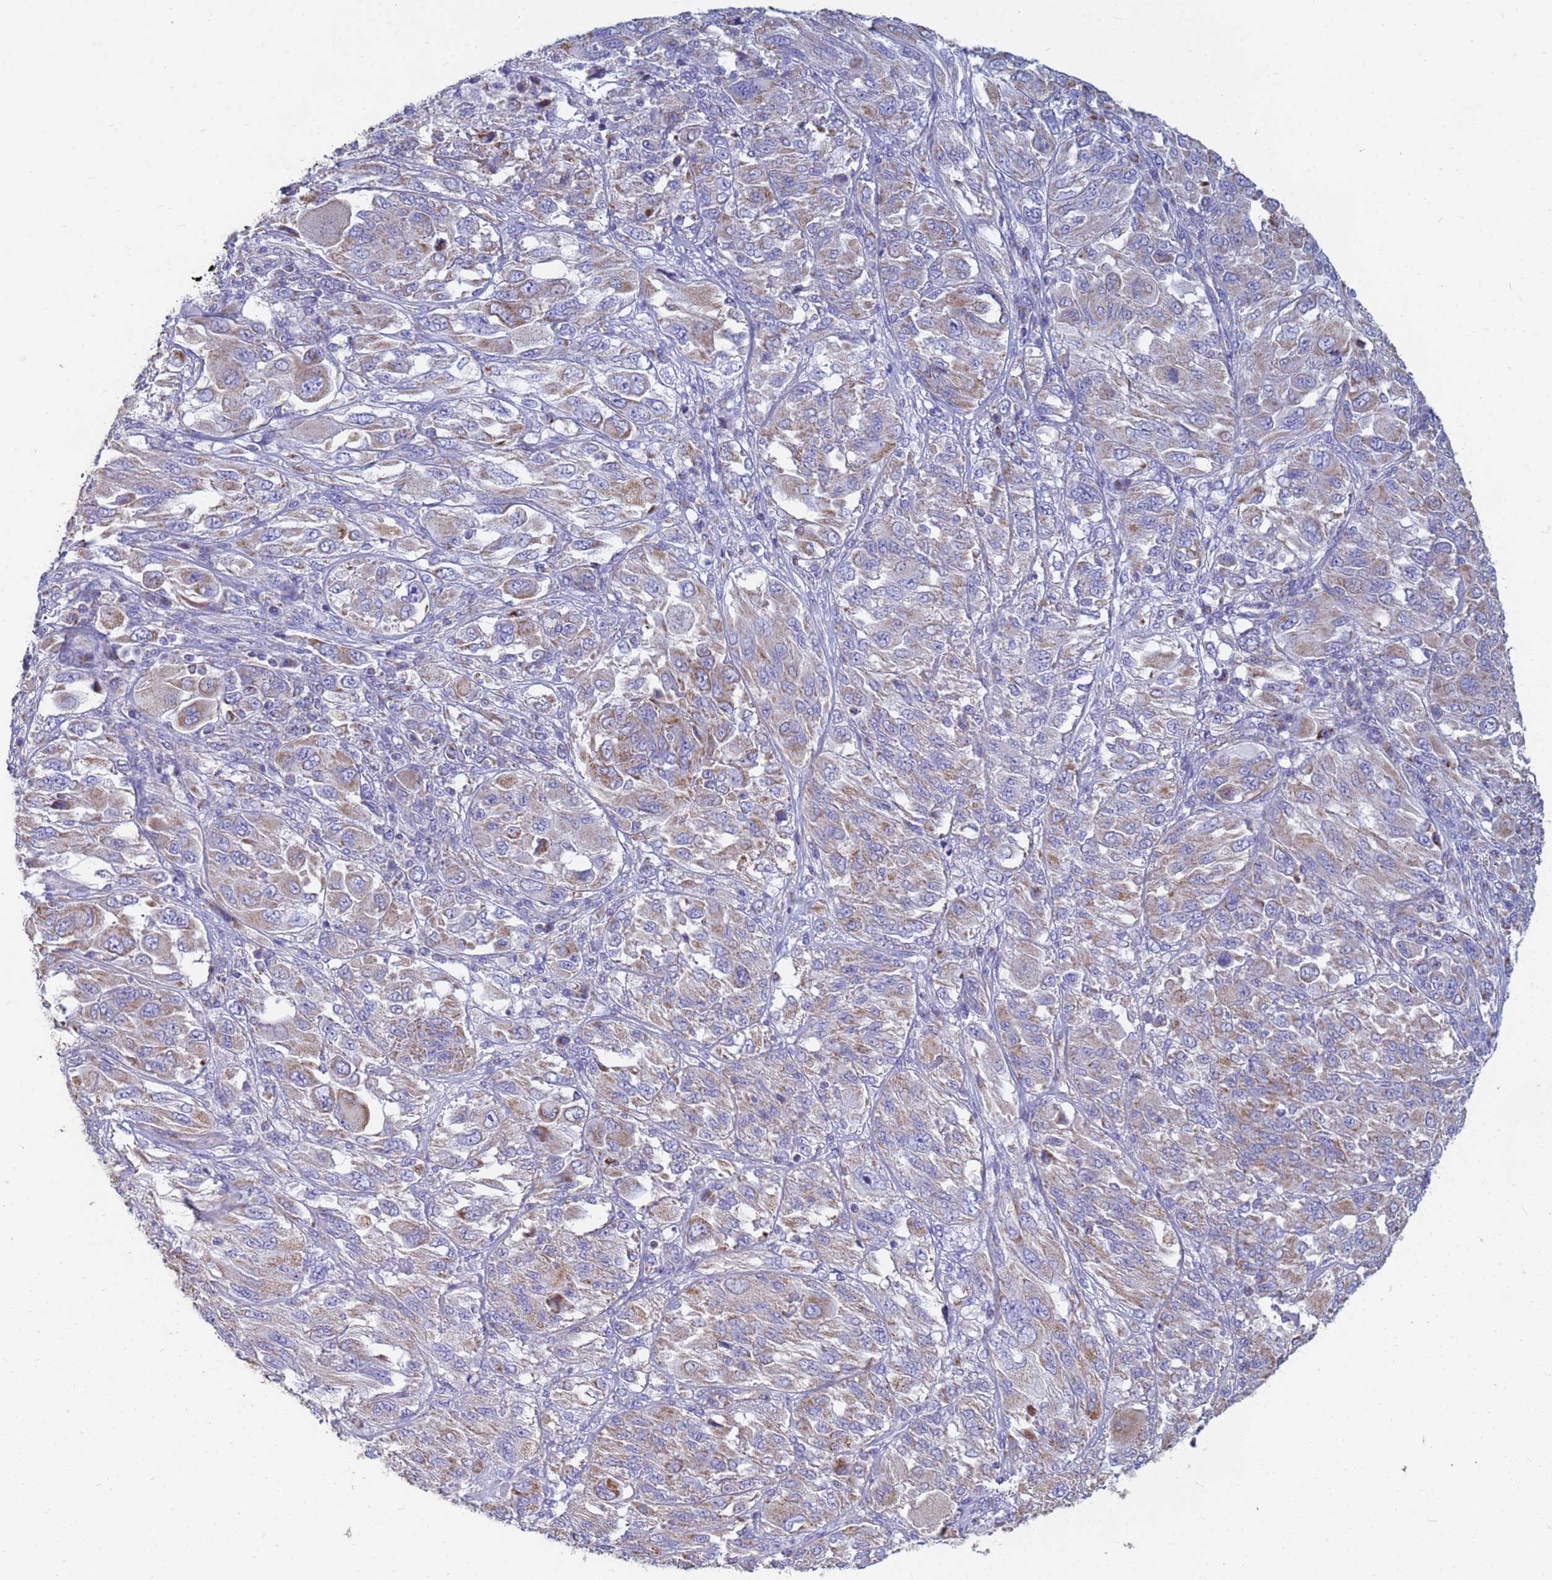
{"staining": {"intensity": "weak", "quantity": "25%-75%", "location": "cytoplasmic/membranous"}, "tissue": "melanoma", "cell_type": "Tumor cells", "image_type": "cancer", "snomed": [{"axis": "morphology", "description": "Malignant melanoma, NOS"}, {"axis": "topography", "description": "Skin"}], "caption": "Melanoma stained with IHC demonstrates weak cytoplasmic/membranous staining in about 25%-75% of tumor cells.", "gene": "UQCRH", "patient": {"sex": "female", "age": 91}}